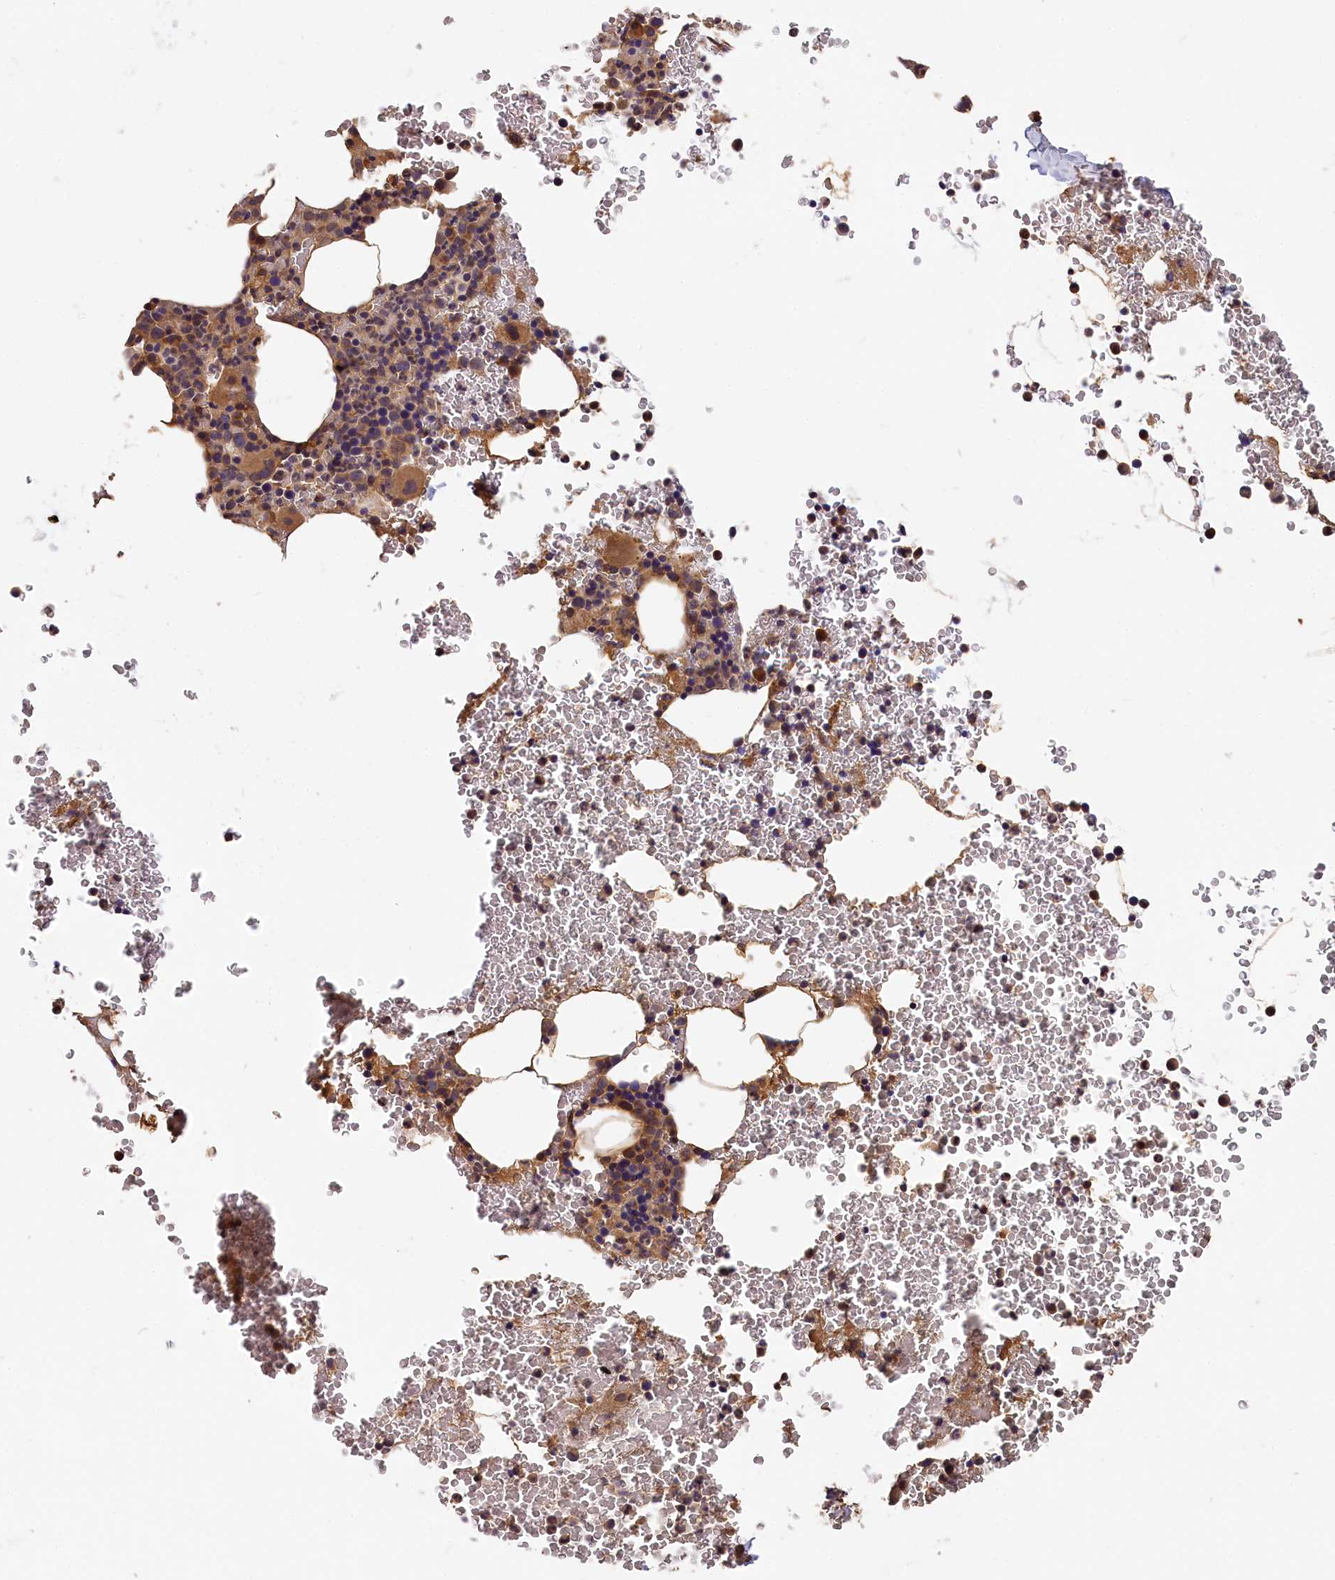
{"staining": {"intensity": "moderate", "quantity": "25%-75%", "location": "cytoplasmic/membranous"}, "tissue": "bone marrow", "cell_type": "Hematopoietic cells", "image_type": "normal", "snomed": [{"axis": "morphology", "description": "Normal tissue, NOS"}, {"axis": "morphology", "description": "Inflammation, NOS"}, {"axis": "topography", "description": "Bone marrow"}], "caption": "Immunohistochemical staining of normal bone marrow shows moderate cytoplasmic/membranous protein positivity in about 25%-75% of hematopoietic cells.", "gene": "ITIH1", "patient": {"sex": "female", "age": 78}}